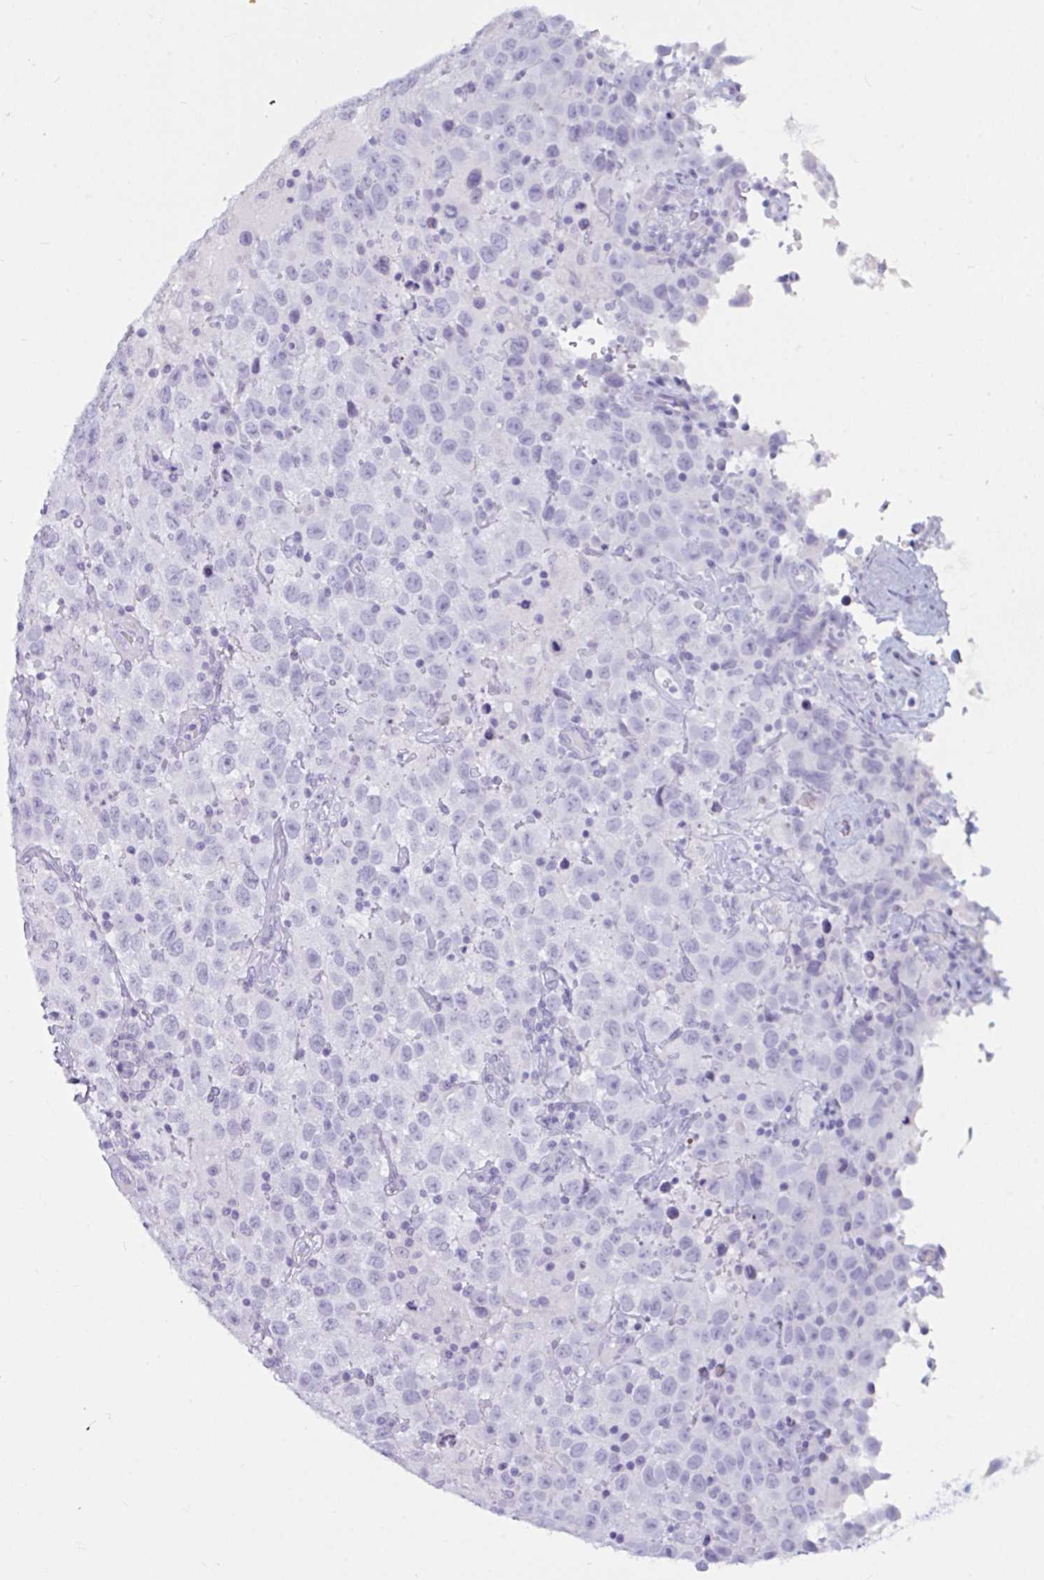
{"staining": {"intensity": "negative", "quantity": "none", "location": "none"}, "tissue": "testis cancer", "cell_type": "Tumor cells", "image_type": "cancer", "snomed": [{"axis": "morphology", "description": "Seminoma, NOS"}, {"axis": "topography", "description": "Testis"}], "caption": "This is an immunohistochemistry (IHC) micrograph of human testis cancer. There is no staining in tumor cells.", "gene": "BBS10", "patient": {"sex": "male", "age": 41}}